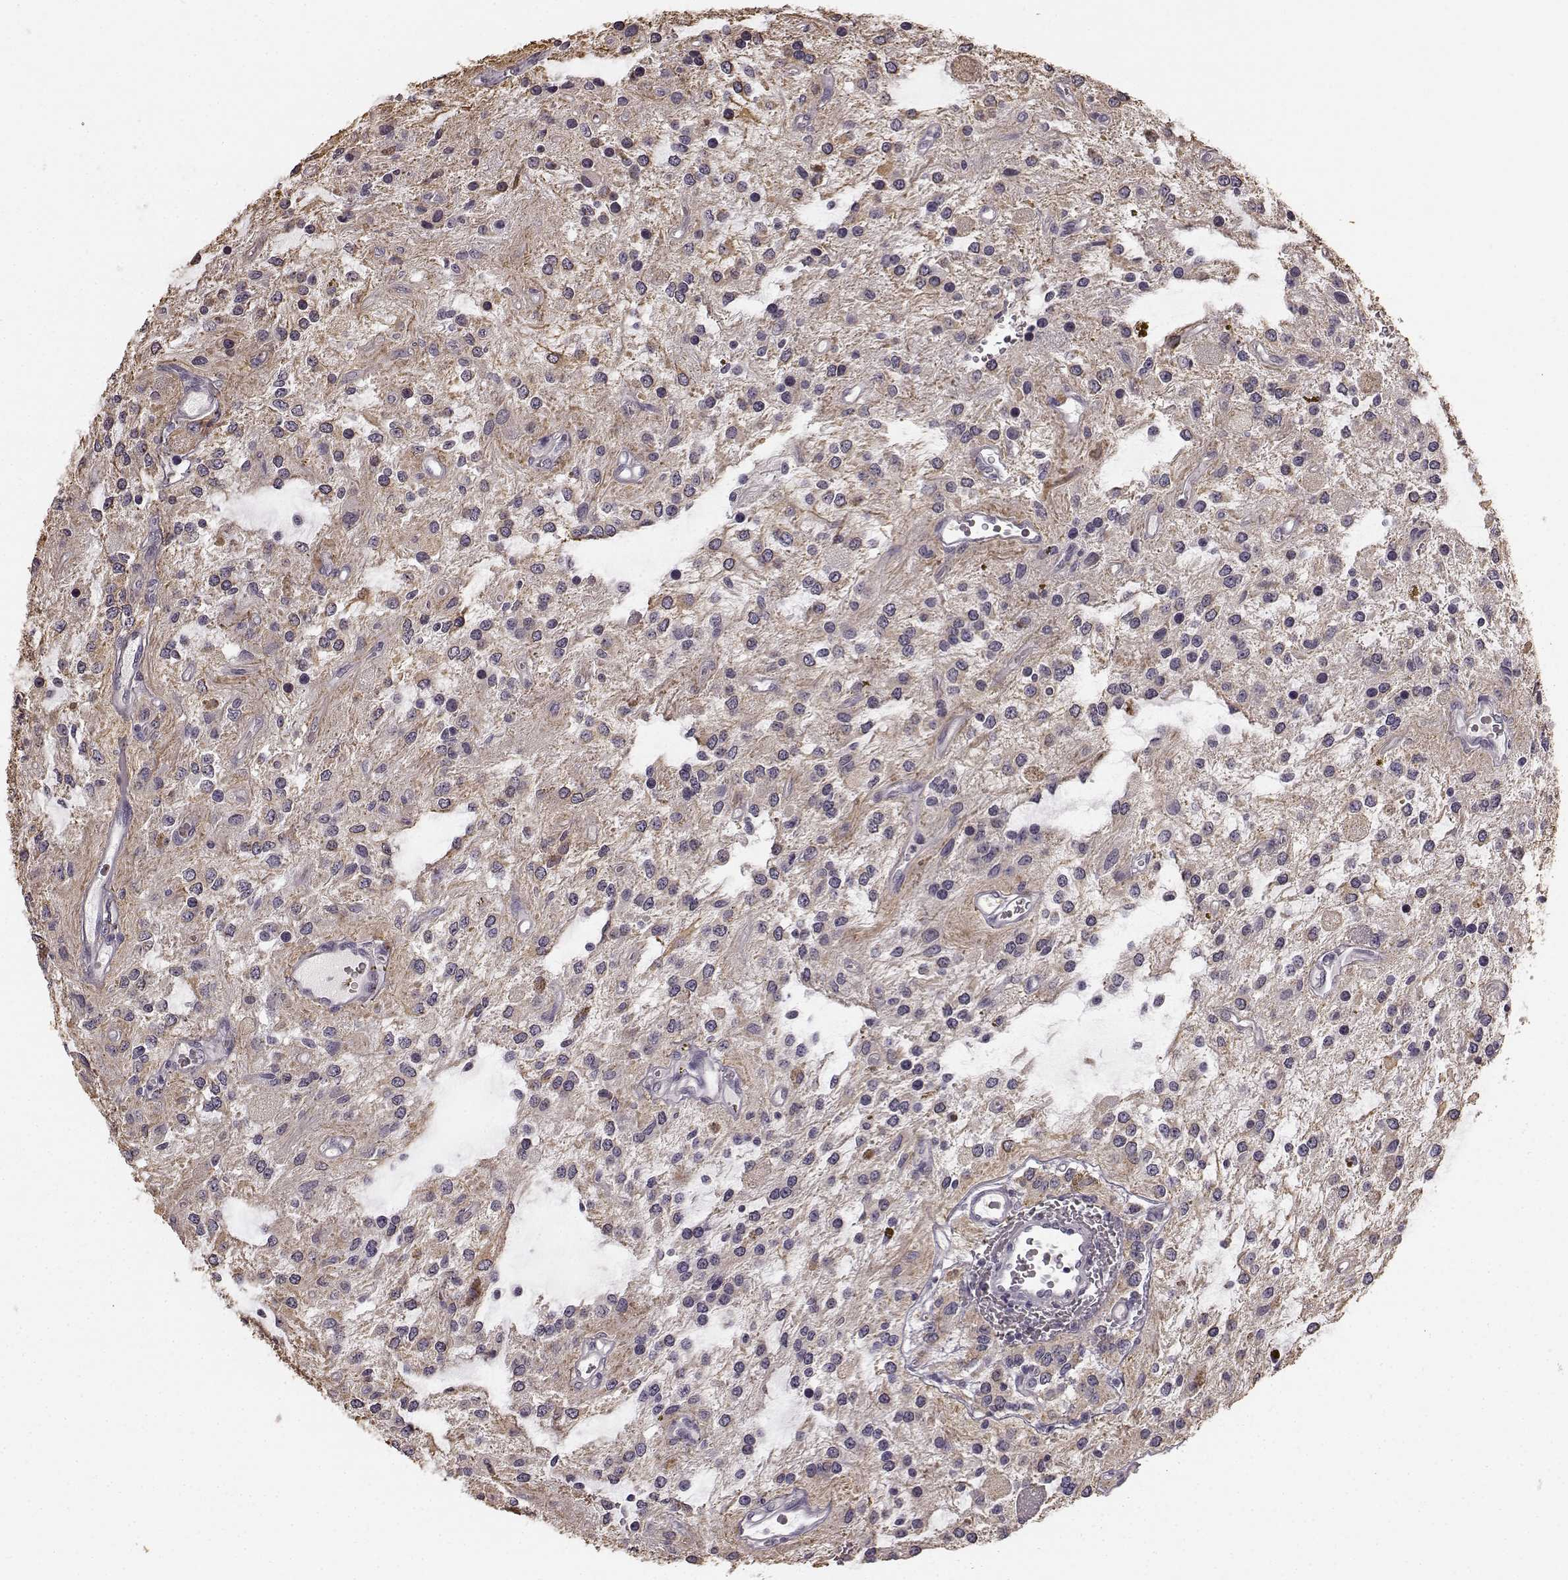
{"staining": {"intensity": "negative", "quantity": "none", "location": "none"}, "tissue": "glioma", "cell_type": "Tumor cells", "image_type": "cancer", "snomed": [{"axis": "morphology", "description": "Glioma, malignant, Low grade"}, {"axis": "topography", "description": "Cerebellum"}], "caption": "High power microscopy photomicrograph of an IHC image of glioma, revealing no significant staining in tumor cells.", "gene": "RIT2", "patient": {"sex": "female", "age": 14}}